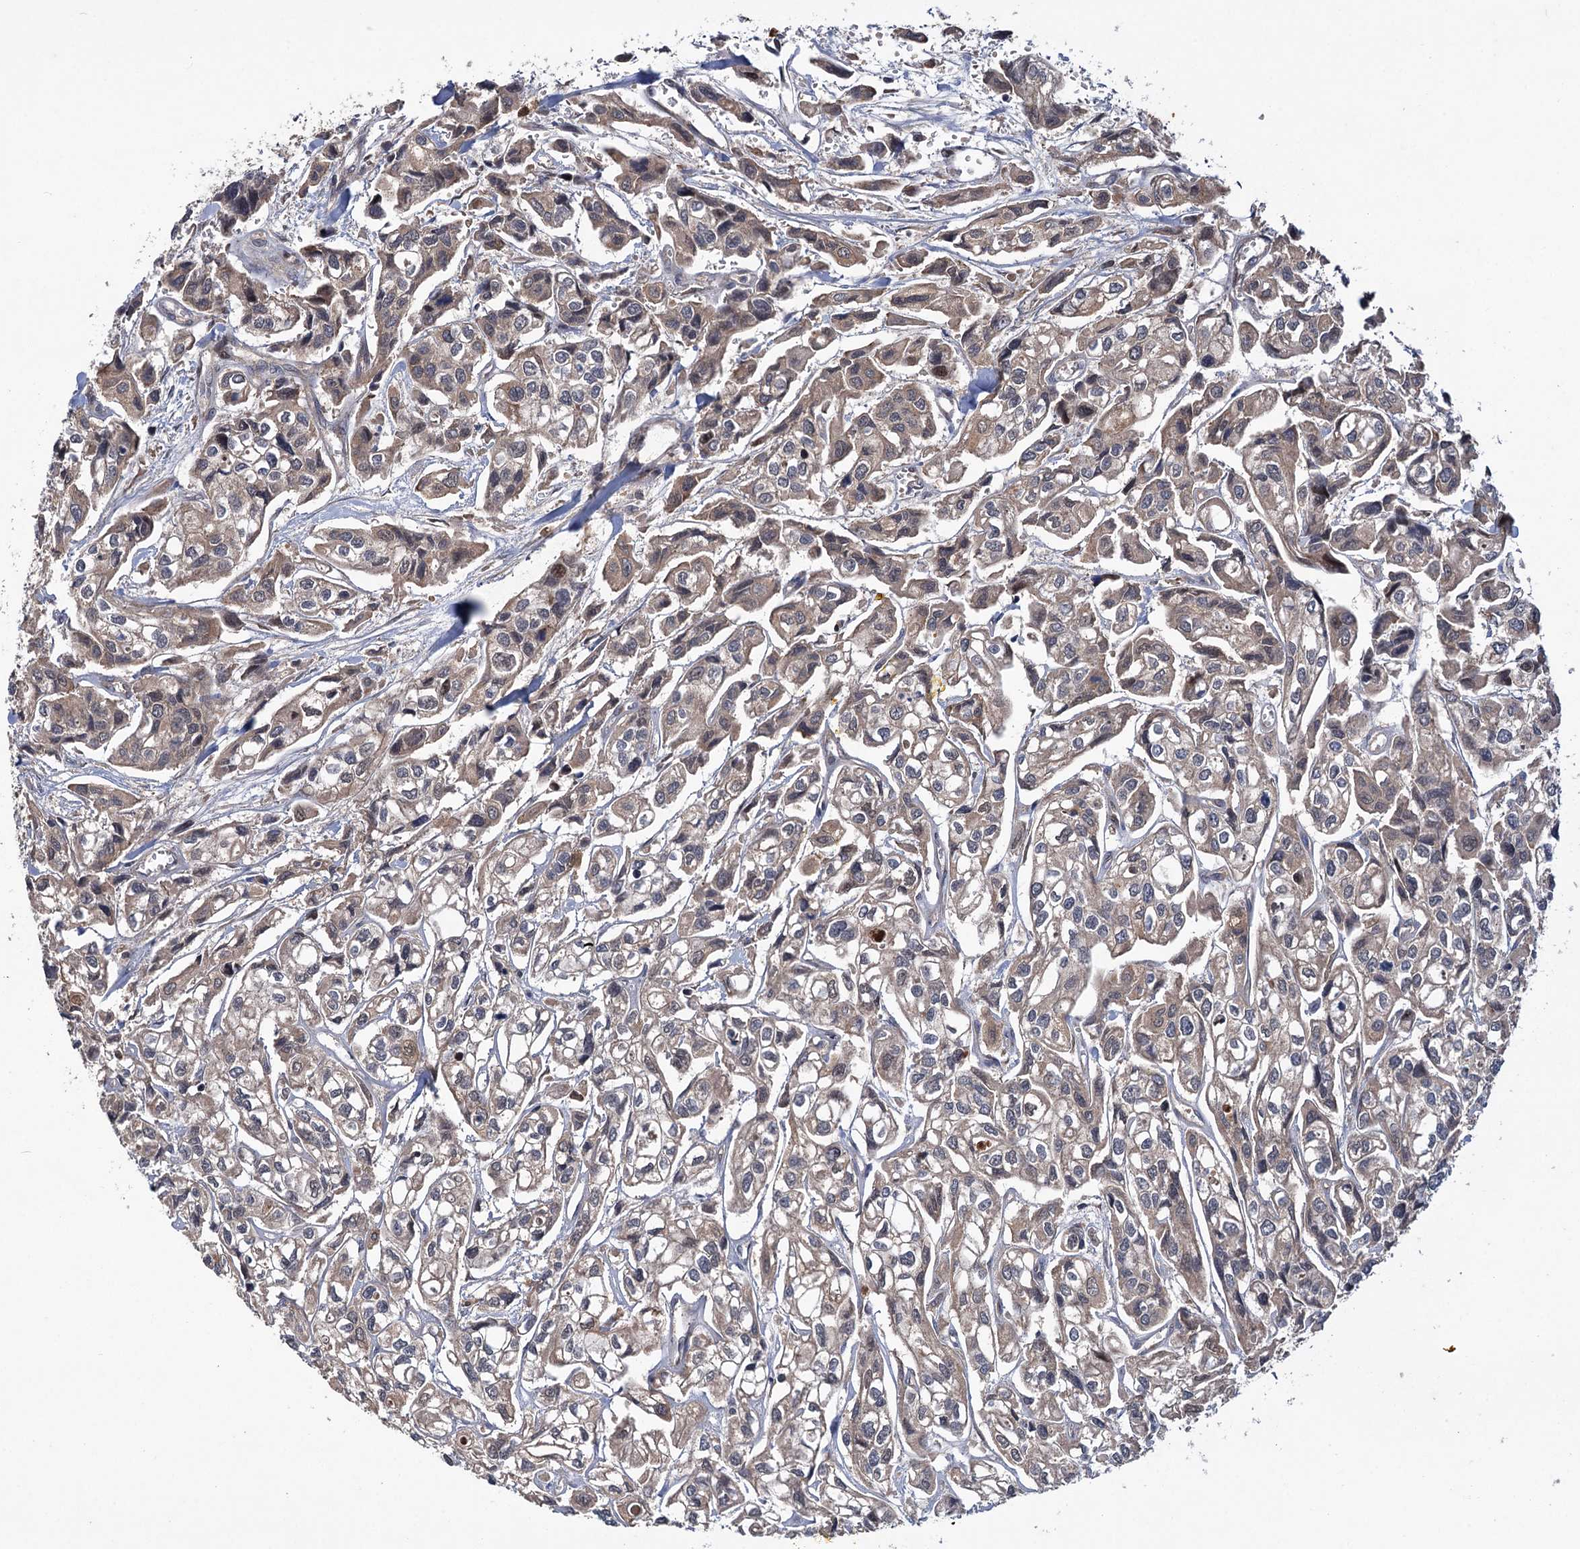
{"staining": {"intensity": "moderate", "quantity": ">75%", "location": "cytoplasmic/membranous"}, "tissue": "urothelial cancer", "cell_type": "Tumor cells", "image_type": "cancer", "snomed": [{"axis": "morphology", "description": "Urothelial carcinoma, High grade"}, {"axis": "topography", "description": "Urinary bladder"}], "caption": "This photomicrograph demonstrates urothelial cancer stained with IHC to label a protein in brown. The cytoplasmic/membranous of tumor cells show moderate positivity for the protein. Nuclei are counter-stained blue.", "gene": "PTPN3", "patient": {"sex": "male", "age": 67}}